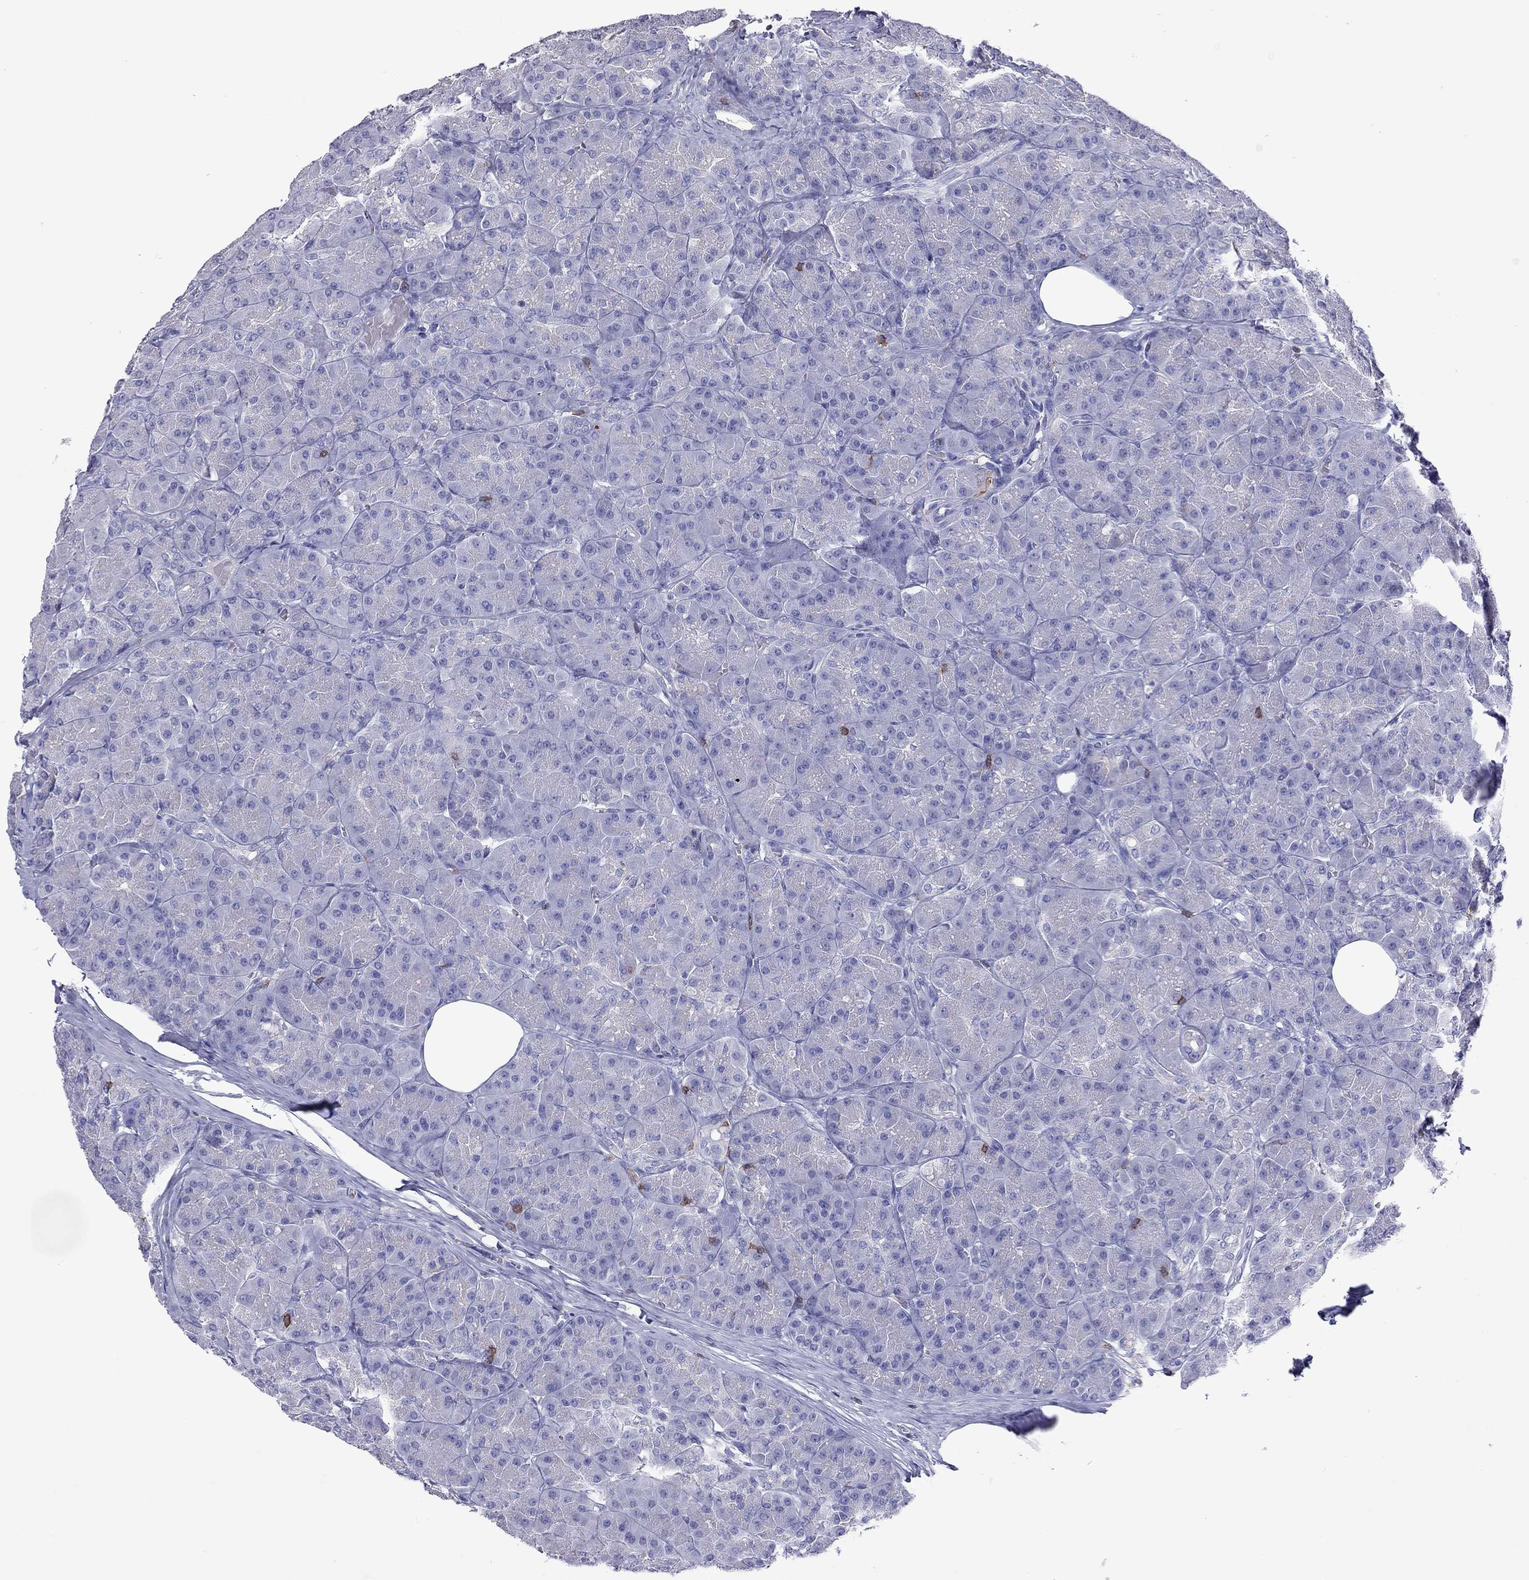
{"staining": {"intensity": "negative", "quantity": "none", "location": "none"}, "tissue": "pancreas", "cell_type": "Exocrine glandular cells", "image_type": "normal", "snomed": [{"axis": "morphology", "description": "Normal tissue, NOS"}, {"axis": "topography", "description": "Pancreas"}], "caption": "Exocrine glandular cells are negative for protein expression in normal human pancreas. (Immunohistochemistry (ihc), brightfield microscopy, high magnification).", "gene": "ENSG00000288637", "patient": {"sex": "male", "age": 57}}